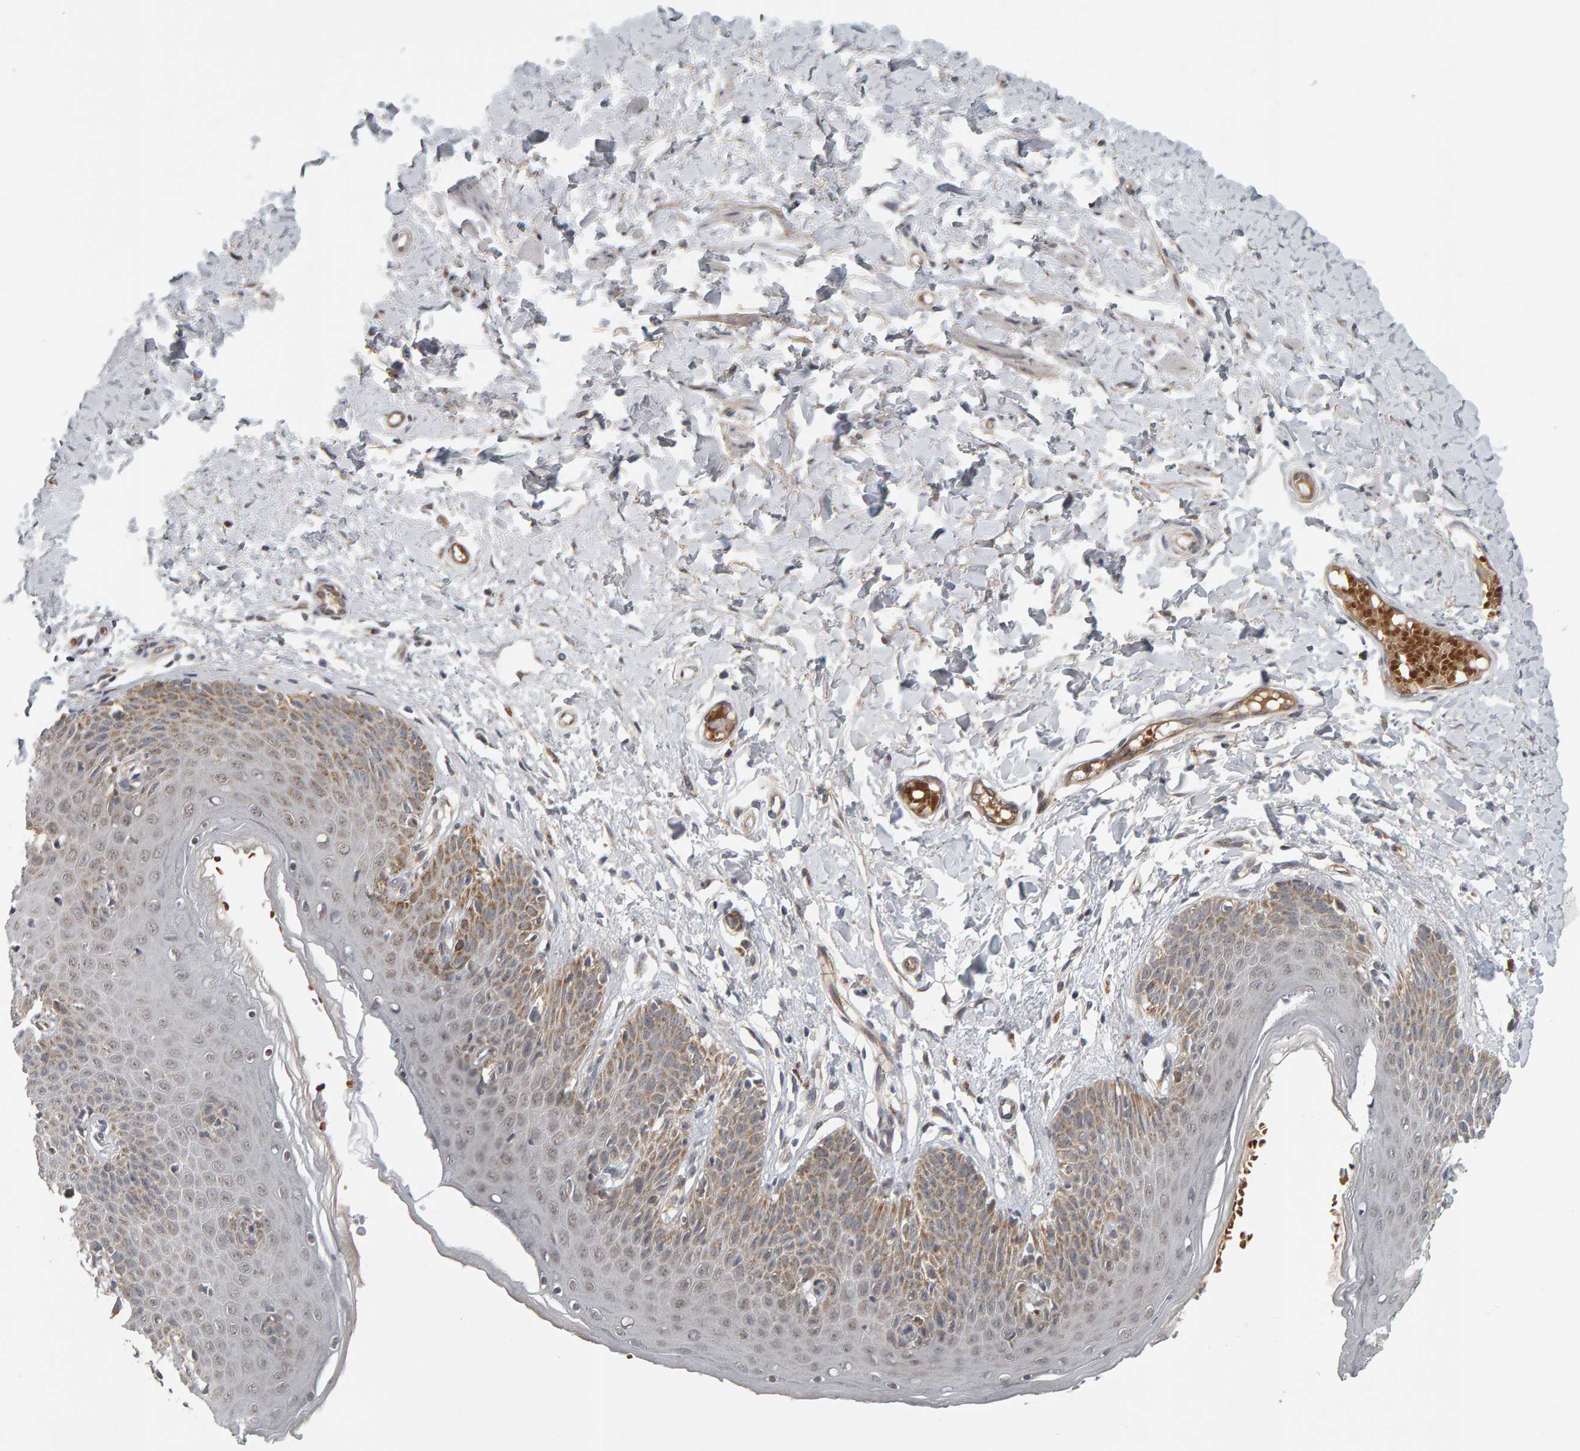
{"staining": {"intensity": "moderate", "quantity": ">75%", "location": "cytoplasmic/membranous"}, "tissue": "skin", "cell_type": "Epidermal cells", "image_type": "normal", "snomed": [{"axis": "morphology", "description": "Normal tissue, NOS"}, {"axis": "topography", "description": "Vulva"}], "caption": "Moderate cytoplasmic/membranous protein expression is identified in about >75% of epidermal cells in skin.", "gene": "DAP3", "patient": {"sex": "female", "age": 66}}